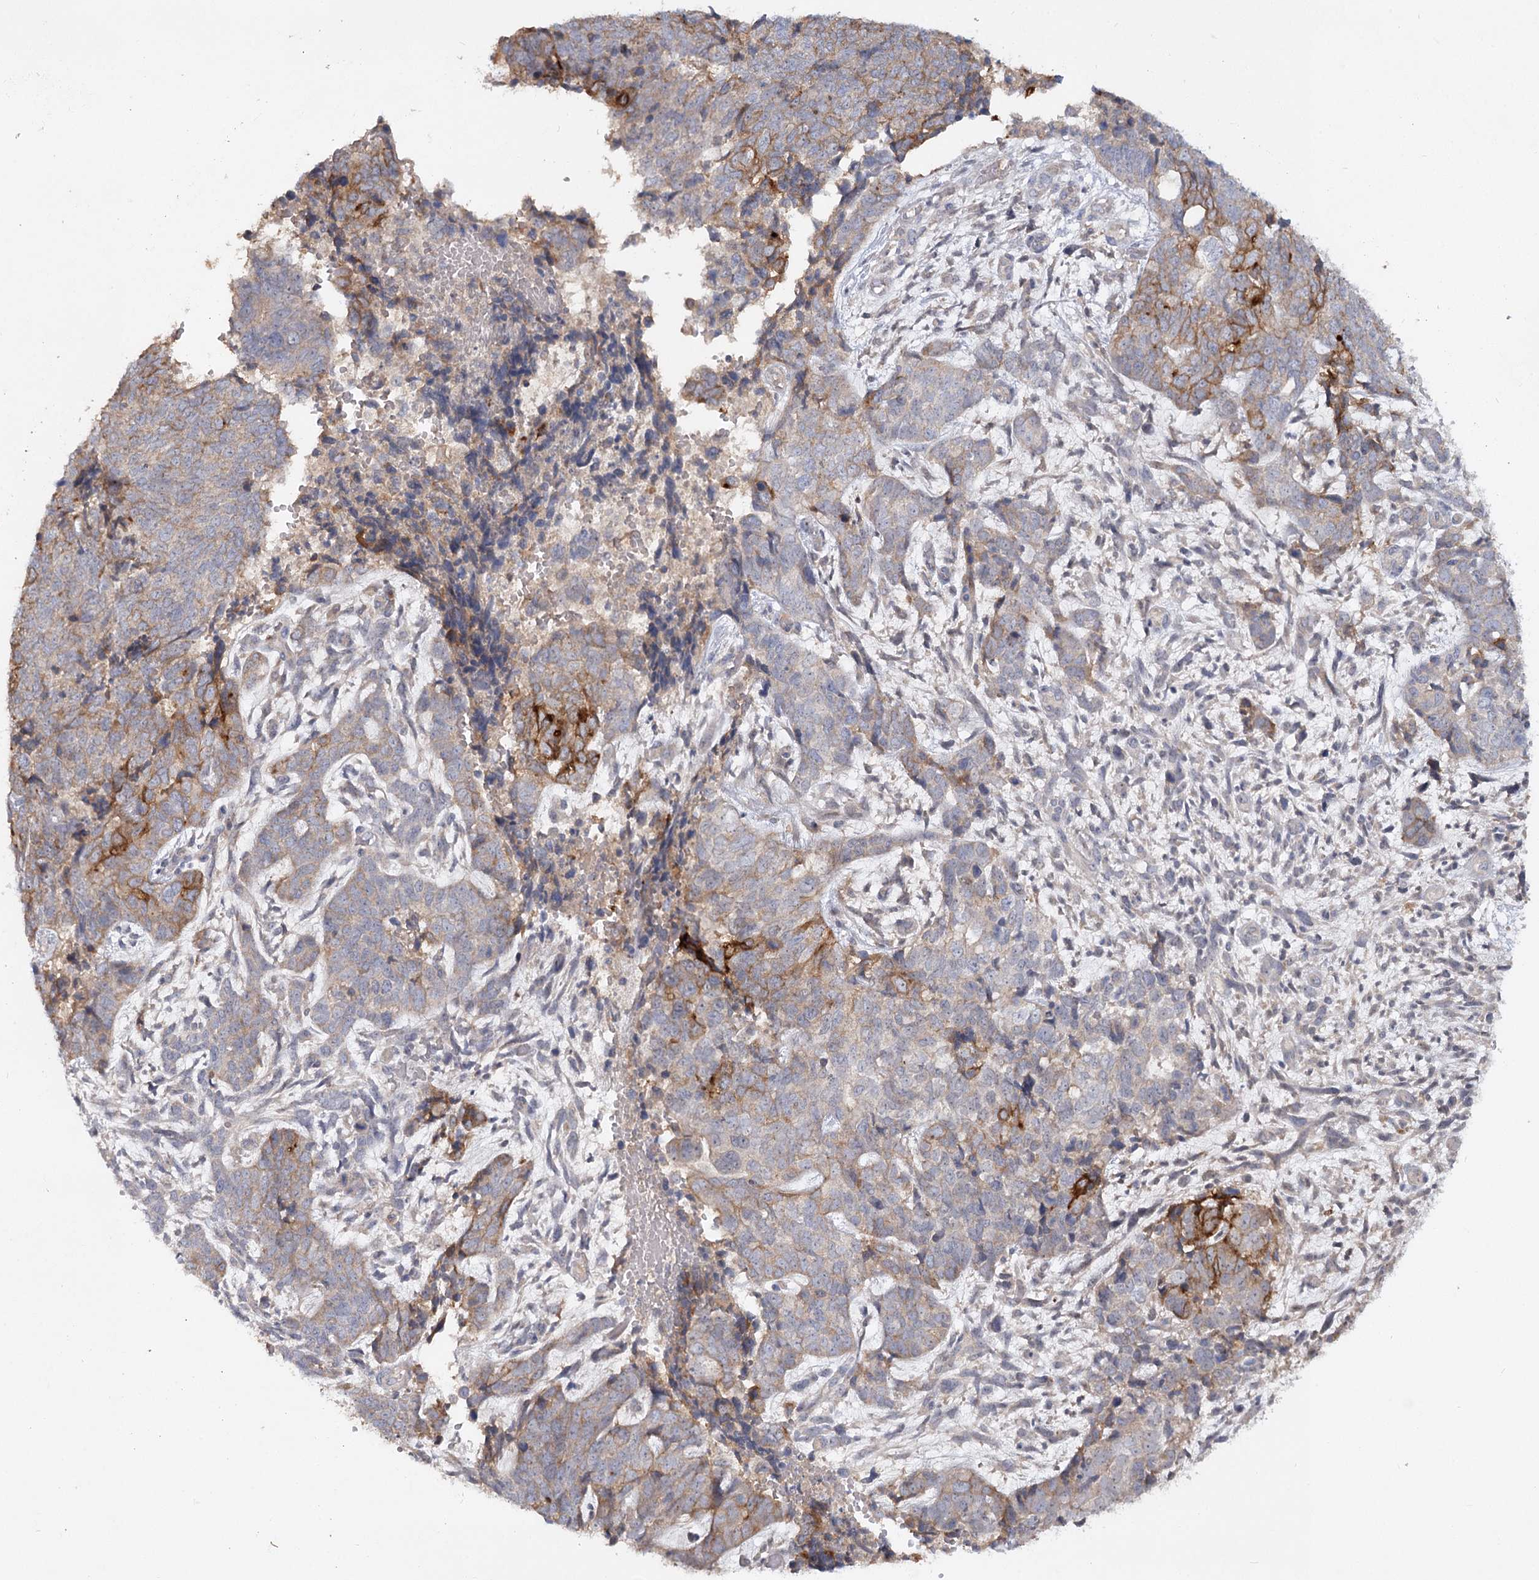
{"staining": {"intensity": "moderate", "quantity": "<25%", "location": "cytoplasmic/membranous"}, "tissue": "cervical cancer", "cell_type": "Tumor cells", "image_type": "cancer", "snomed": [{"axis": "morphology", "description": "Squamous cell carcinoma, NOS"}, {"axis": "topography", "description": "Cervix"}], "caption": "There is low levels of moderate cytoplasmic/membranous expression in tumor cells of cervical cancer (squamous cell carcinoma), as demonstrated by immunohistochemical staining (brown color).", "gene": "ANGPTL5", "patient": {"sex": "female", "age": 63}}